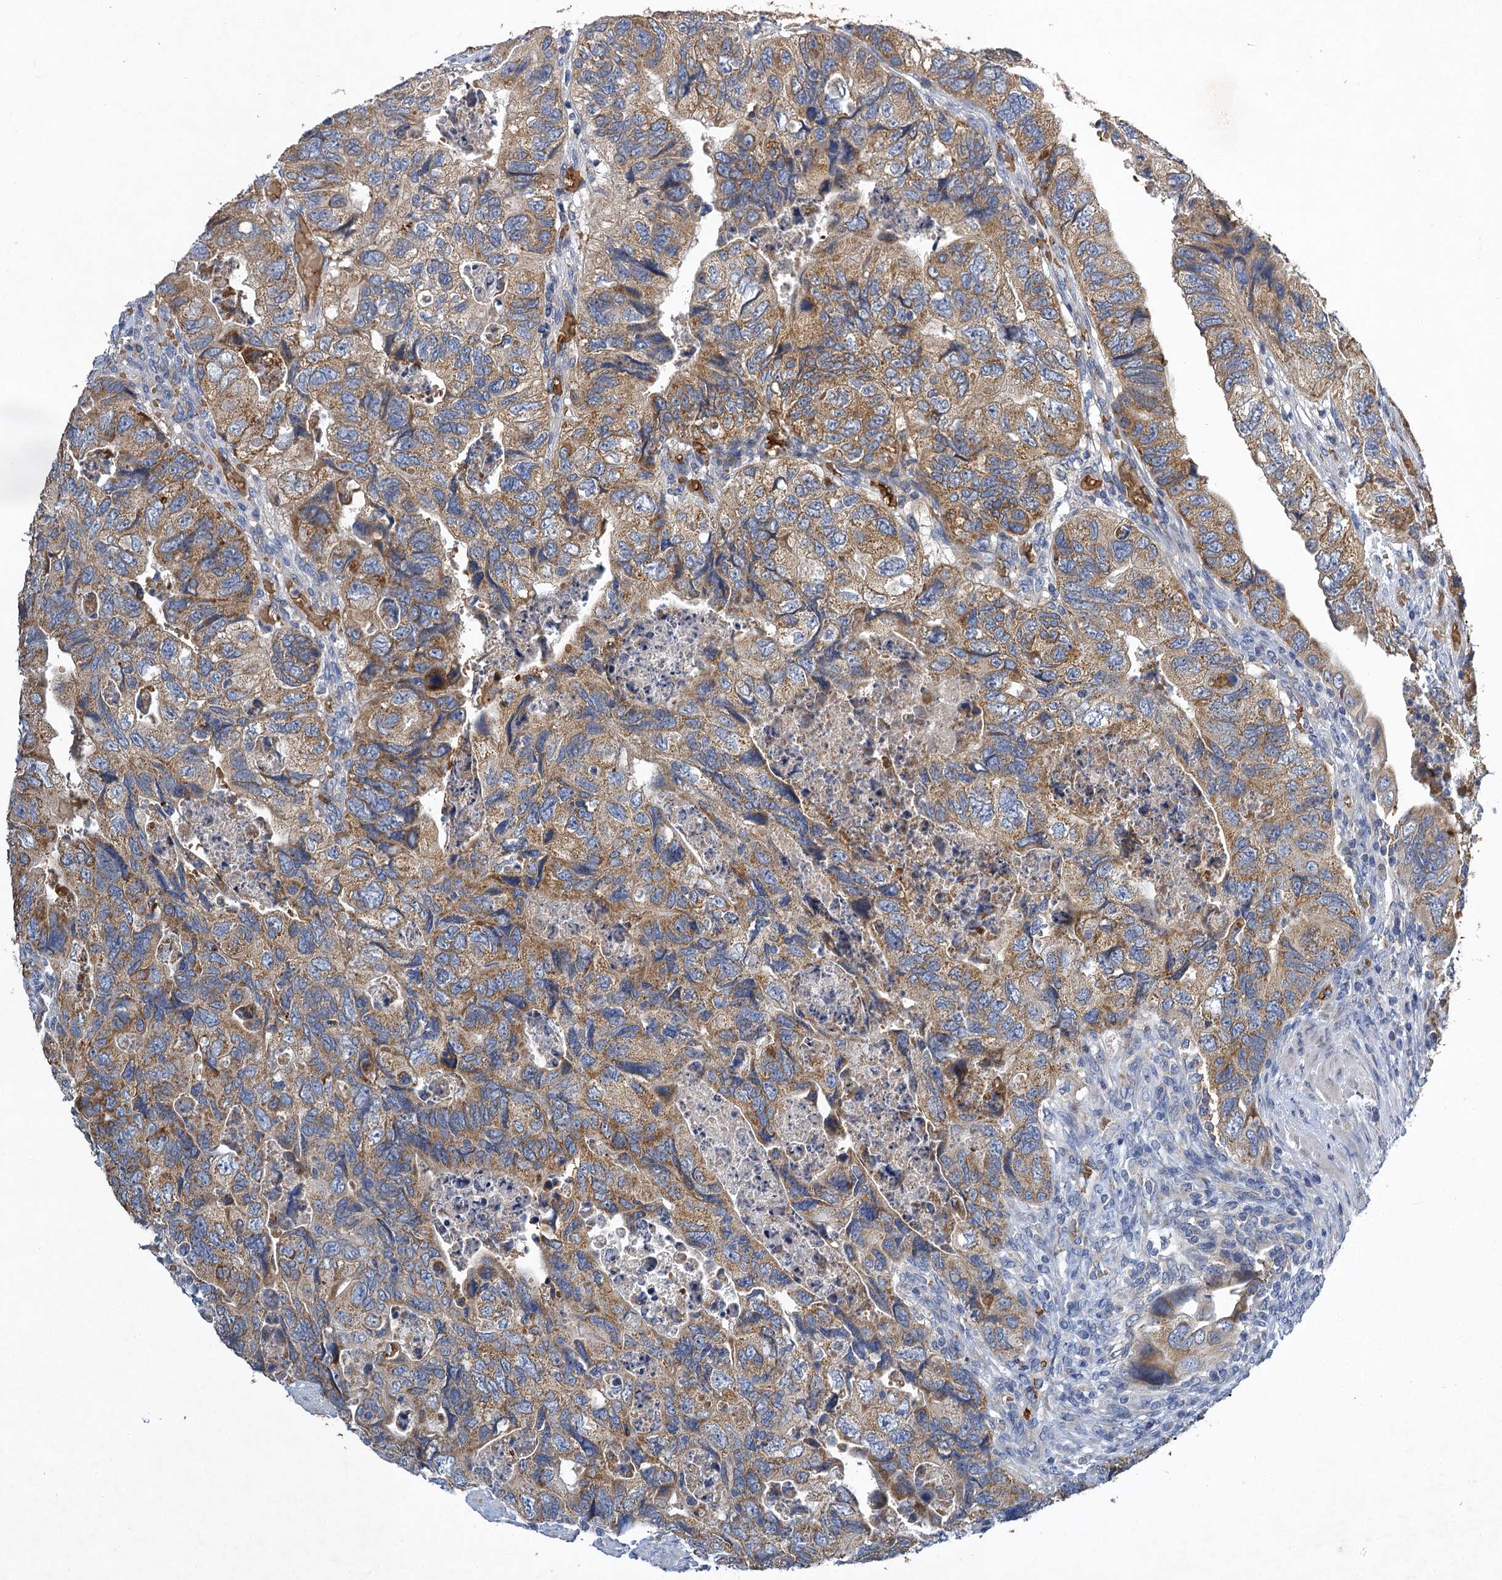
{"staining": {"intensity": "moderate", "quantity": ">75%", "location": "cytoplasmic/membranous"}, "tissue": "colorectal cancer", "cell_type": "Tumor cells", "image_type": "cancer", "snomed": [{"axis": "morphology", "description": "Adenocarcinoma, NOS"}, {"axis": "topography", "description": "Rectum"}], "caption": "Moderate cytoplasmic/membranous protein staining is identified in about >75% of tumor cells in adenocarcinoma (colorectal).", "gene": "BCS1L", "patient": {"sex": "male", "age": 63}}